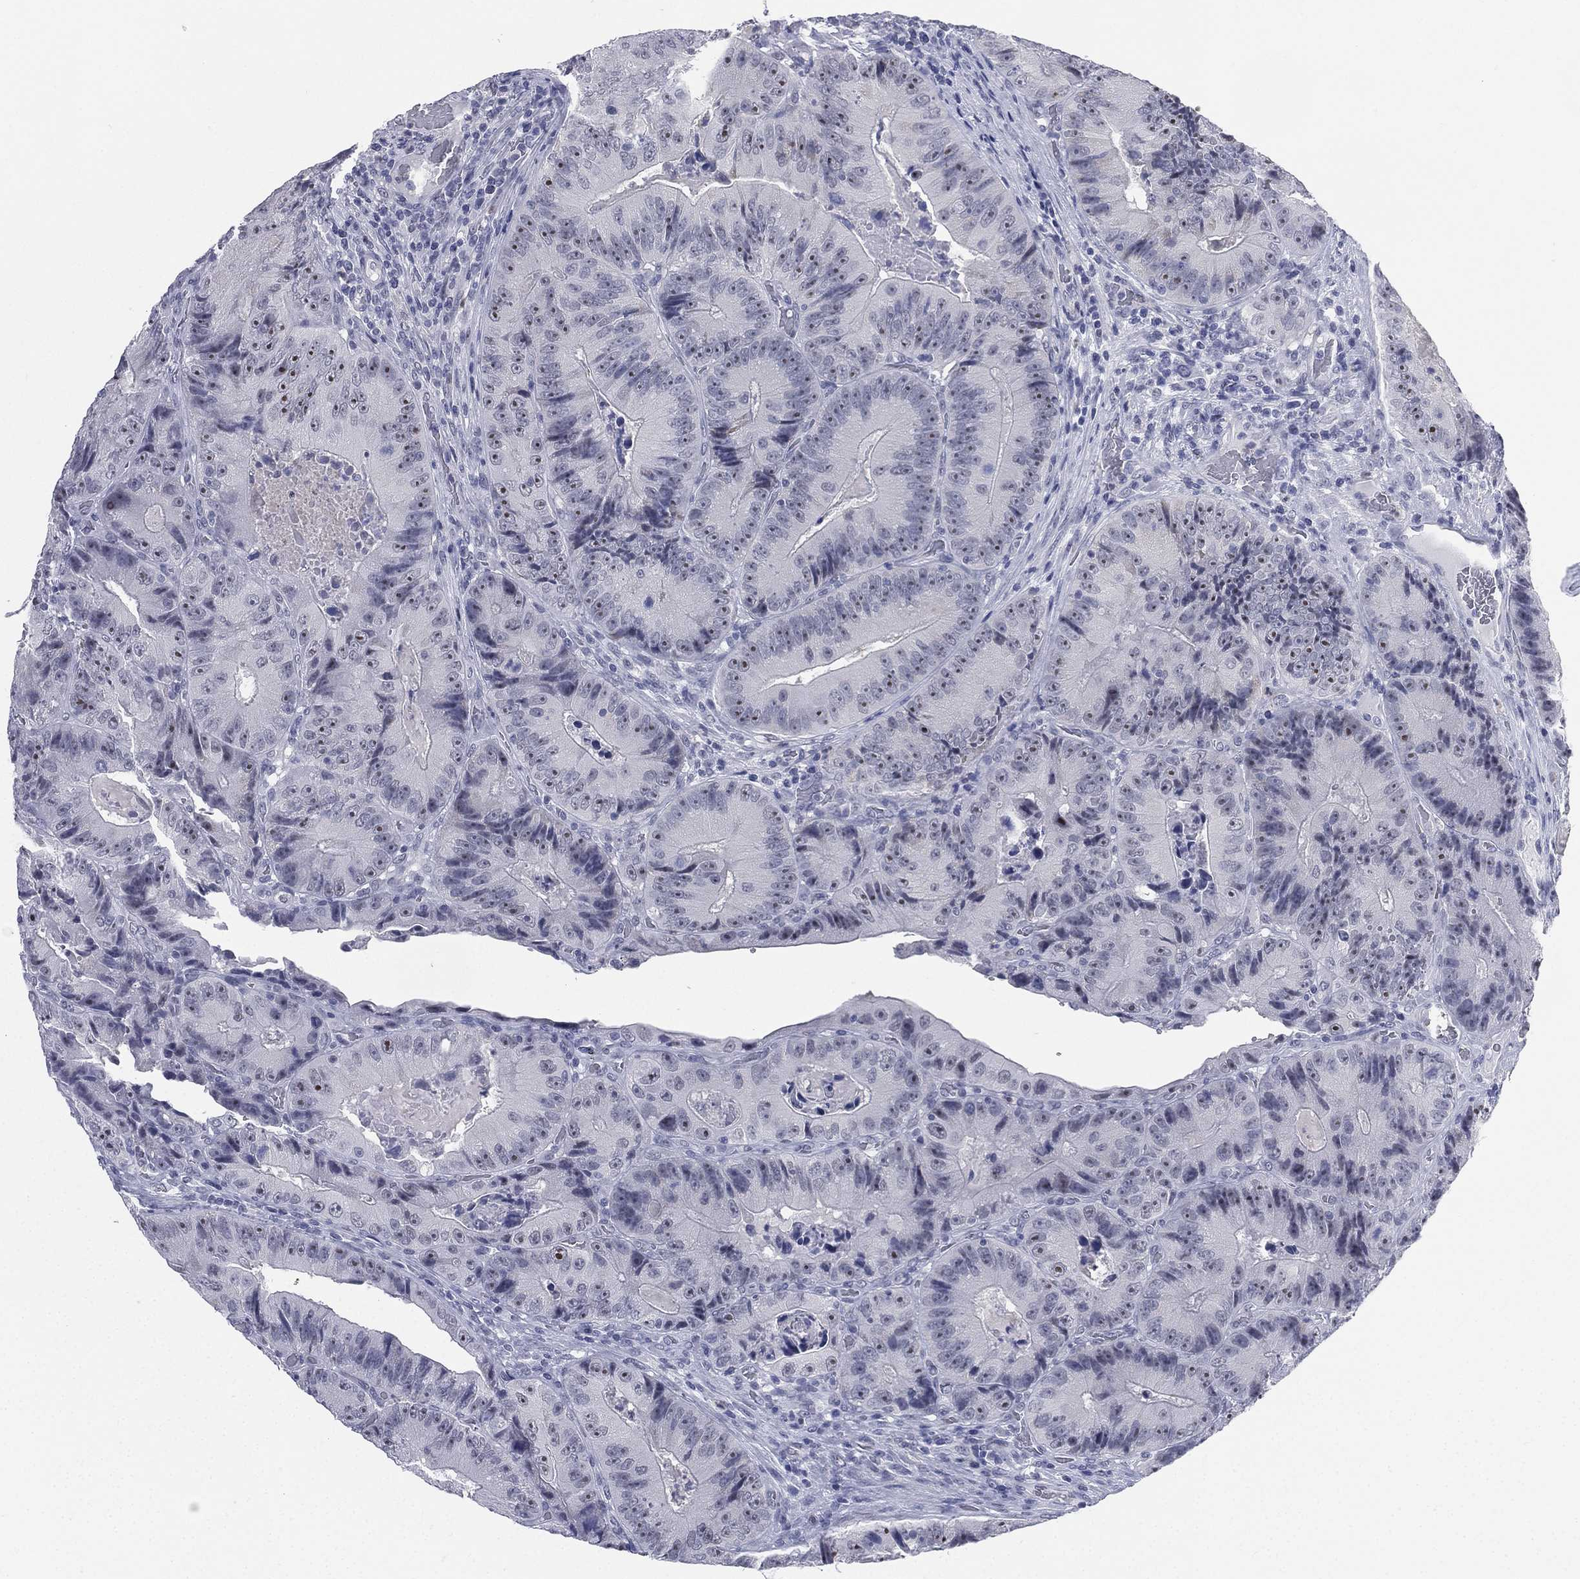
{"staining": {"intensity": "moderate", "quantity": "<25%", "location": "nuclear"}, "tissue": "colorectal cancer", "cell_type": "Tumor cells", "image_type": "cancer", "snomed": [{"axis": "morphology", "description": "Adenocarcinoma, NOS"}, {"axis": "topography", "description": "Colon"}], "caption": "A photomicrograph of adenocarcinoma (colorectal) stained for a protein shows moderate nuclear brown staining in tumor cells. (Stains: DAB (3,3'-diaminobenzidine) in brown, nuclei in blue, Microscopy: brightfield microscopy at high magnification).", "gene": "CD22", "patient": {"sex": "female", "age": 86}}